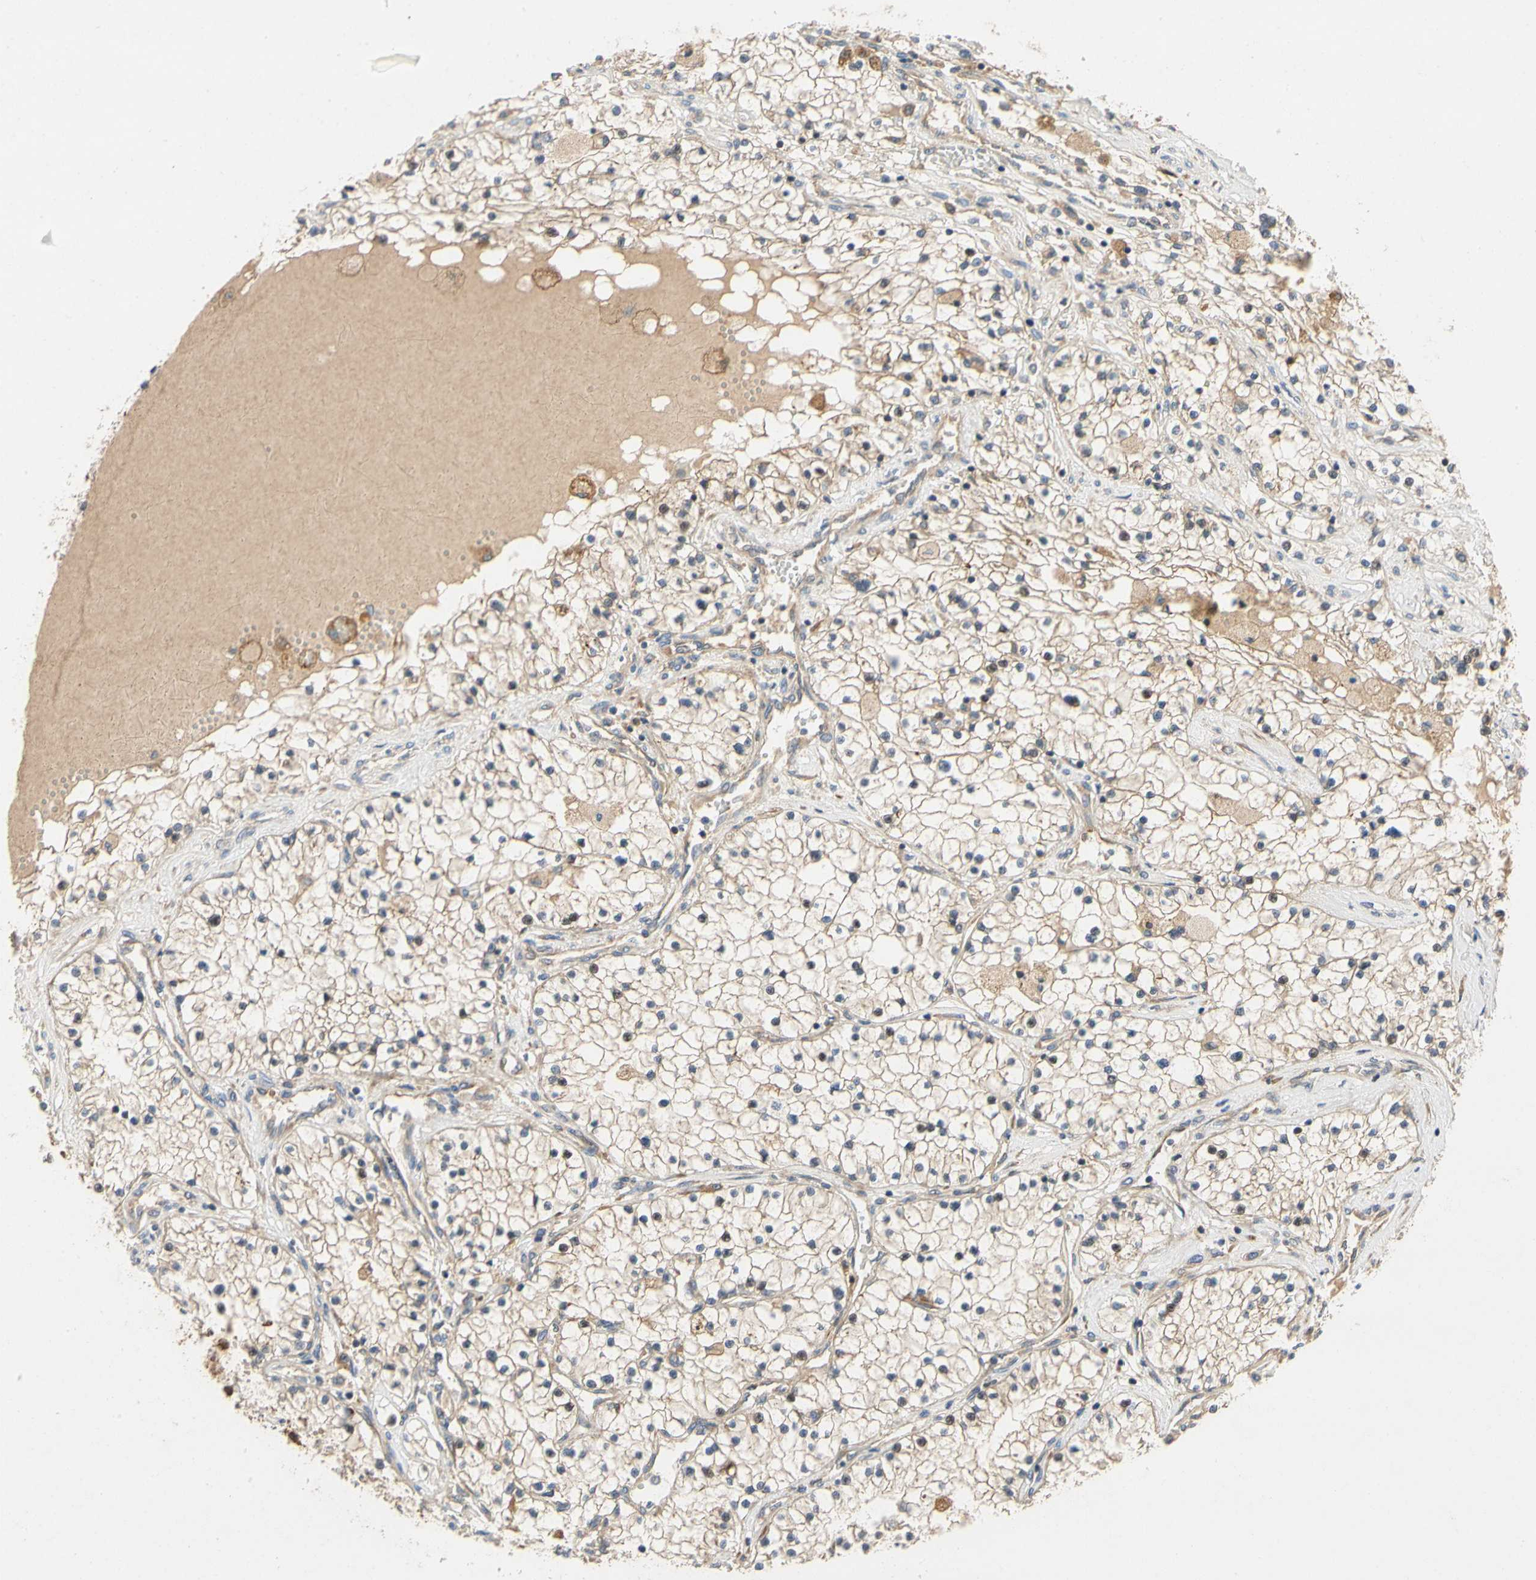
{"staining": {"intensity": "weak", "quantity": "25%-75%", "location": "cytoplasmic/membranous"}, "tissue": "renal cancer", "cell_type": "Tumor cells", "image_type": "cancer", "snomed": [{"axis": "morphology", "description": "Adenocarcinoma, NOS"}, {"axis": "topography", "description": "Kidney"}], "caption": "Immunohistochemistry staining of renal cancer (adenocarcinoma), which demonstrates low levels of weak cytoplasmic/membranous staining in approximately 25%-75% of tumor cells indicating weak cytoplasmic/membranous protein staining. The staining was performed using DAB (3,3'-diaminobenzidine) (brown) for protein detection and nuclei were counterstained in hematoxylin (blue).", "gene": "TDRP", "patient": {"sex": "male", "age": 68}}